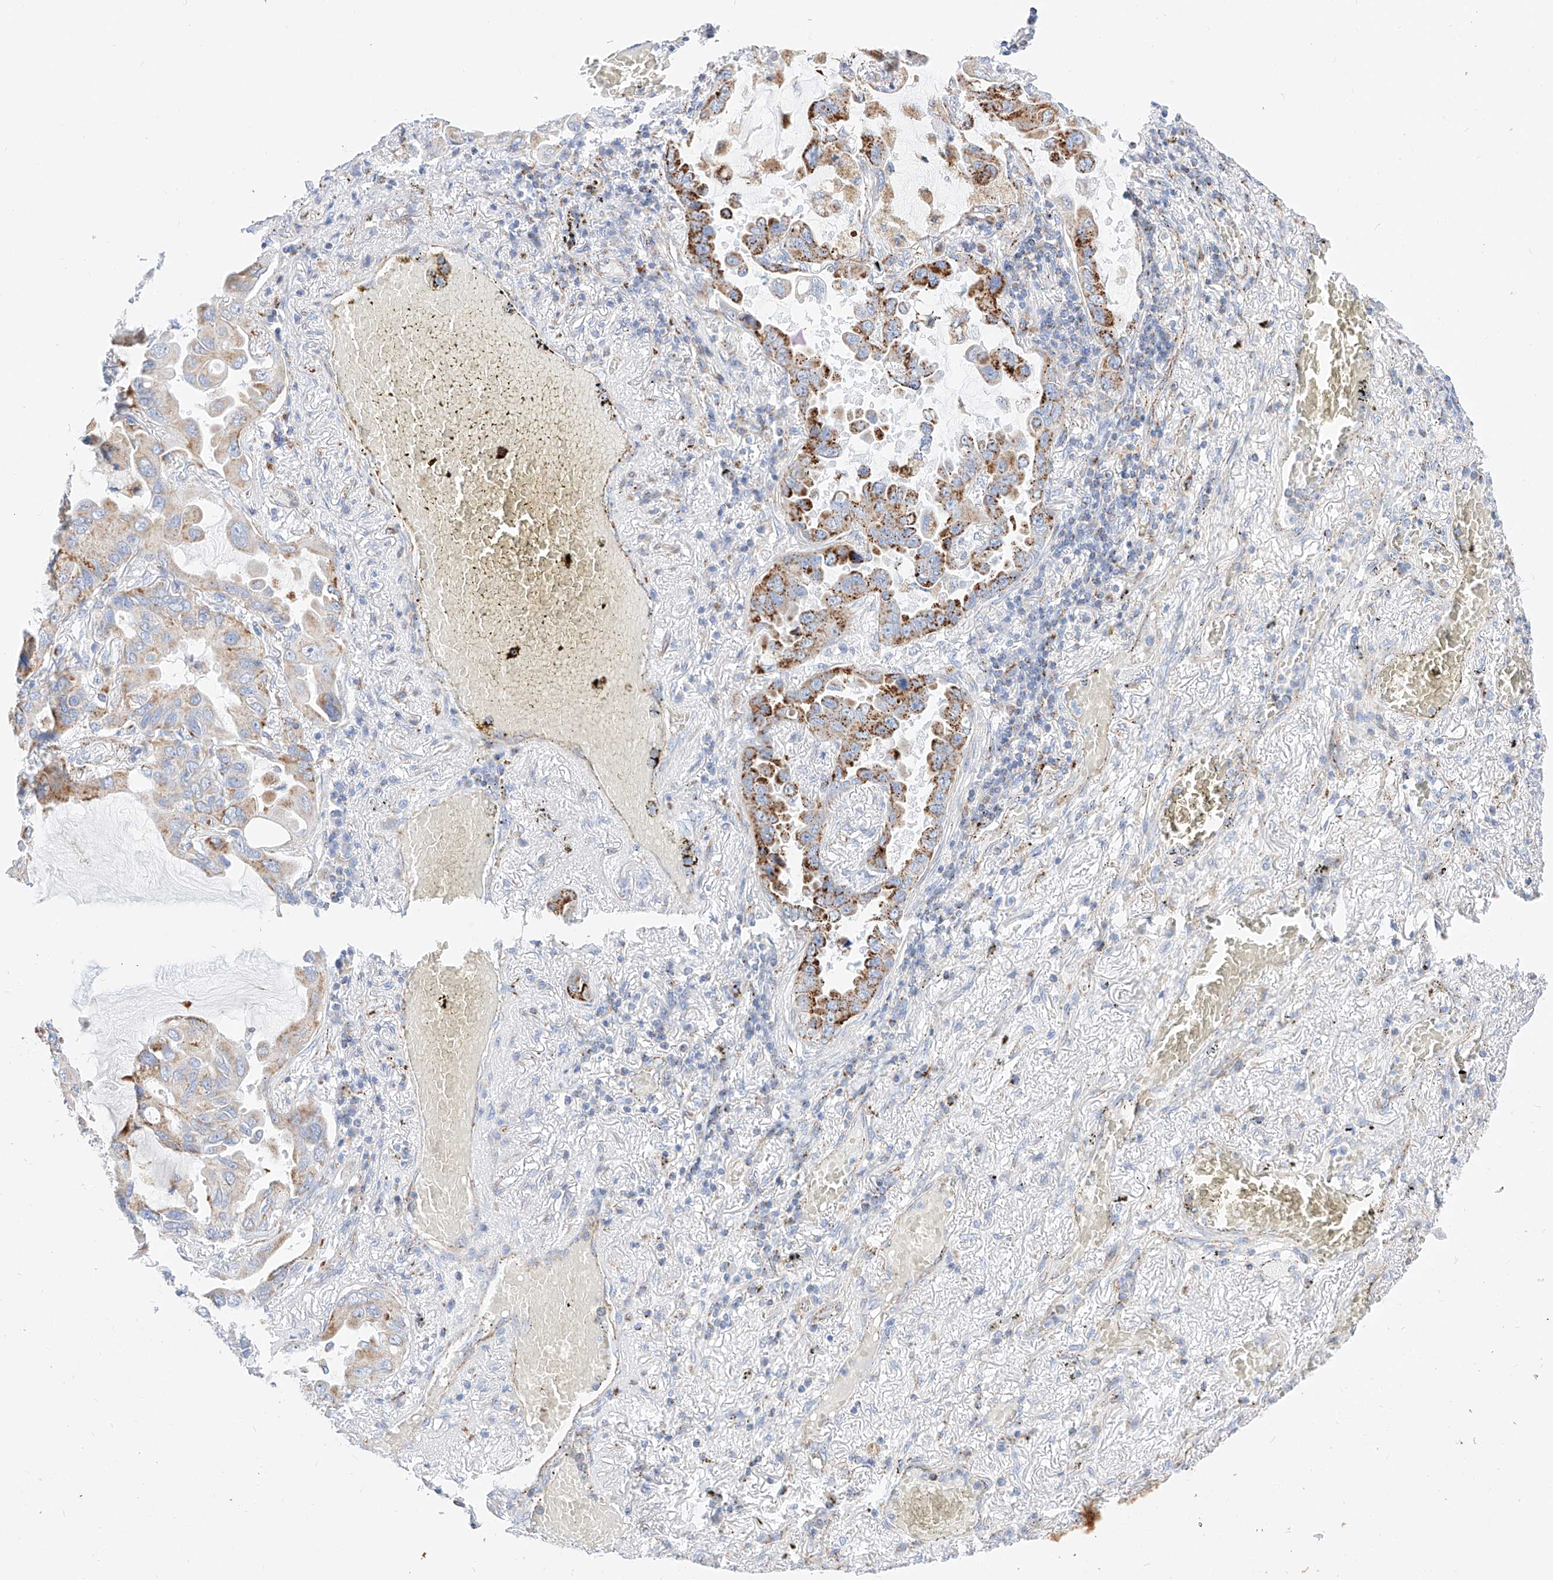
{"staining": {"intensity": "strong", "quantity": "<25%", "location": "cytoplasmic/membranous"}, "tissue": "lung cancer", "cell_type": "Tumor cells", "image_type": "cancer", "snomed": [{"axis": "morphology", "description": "Adenocarcinoma, NOS"}, {"axis": "topography", "description": "Lung"}], "caption": "Protein expression analysis of adenocarcinoma (lung) displays strong cytoplasmic/membranous positivity in about <25% of tumor cells. (DAB (3,3'-diaminobenzidine) IHC, brown staining for protein, blue staining for nuclei).", "gene": "C6orf62", "patient": {"sex": "male", "age": 64}}